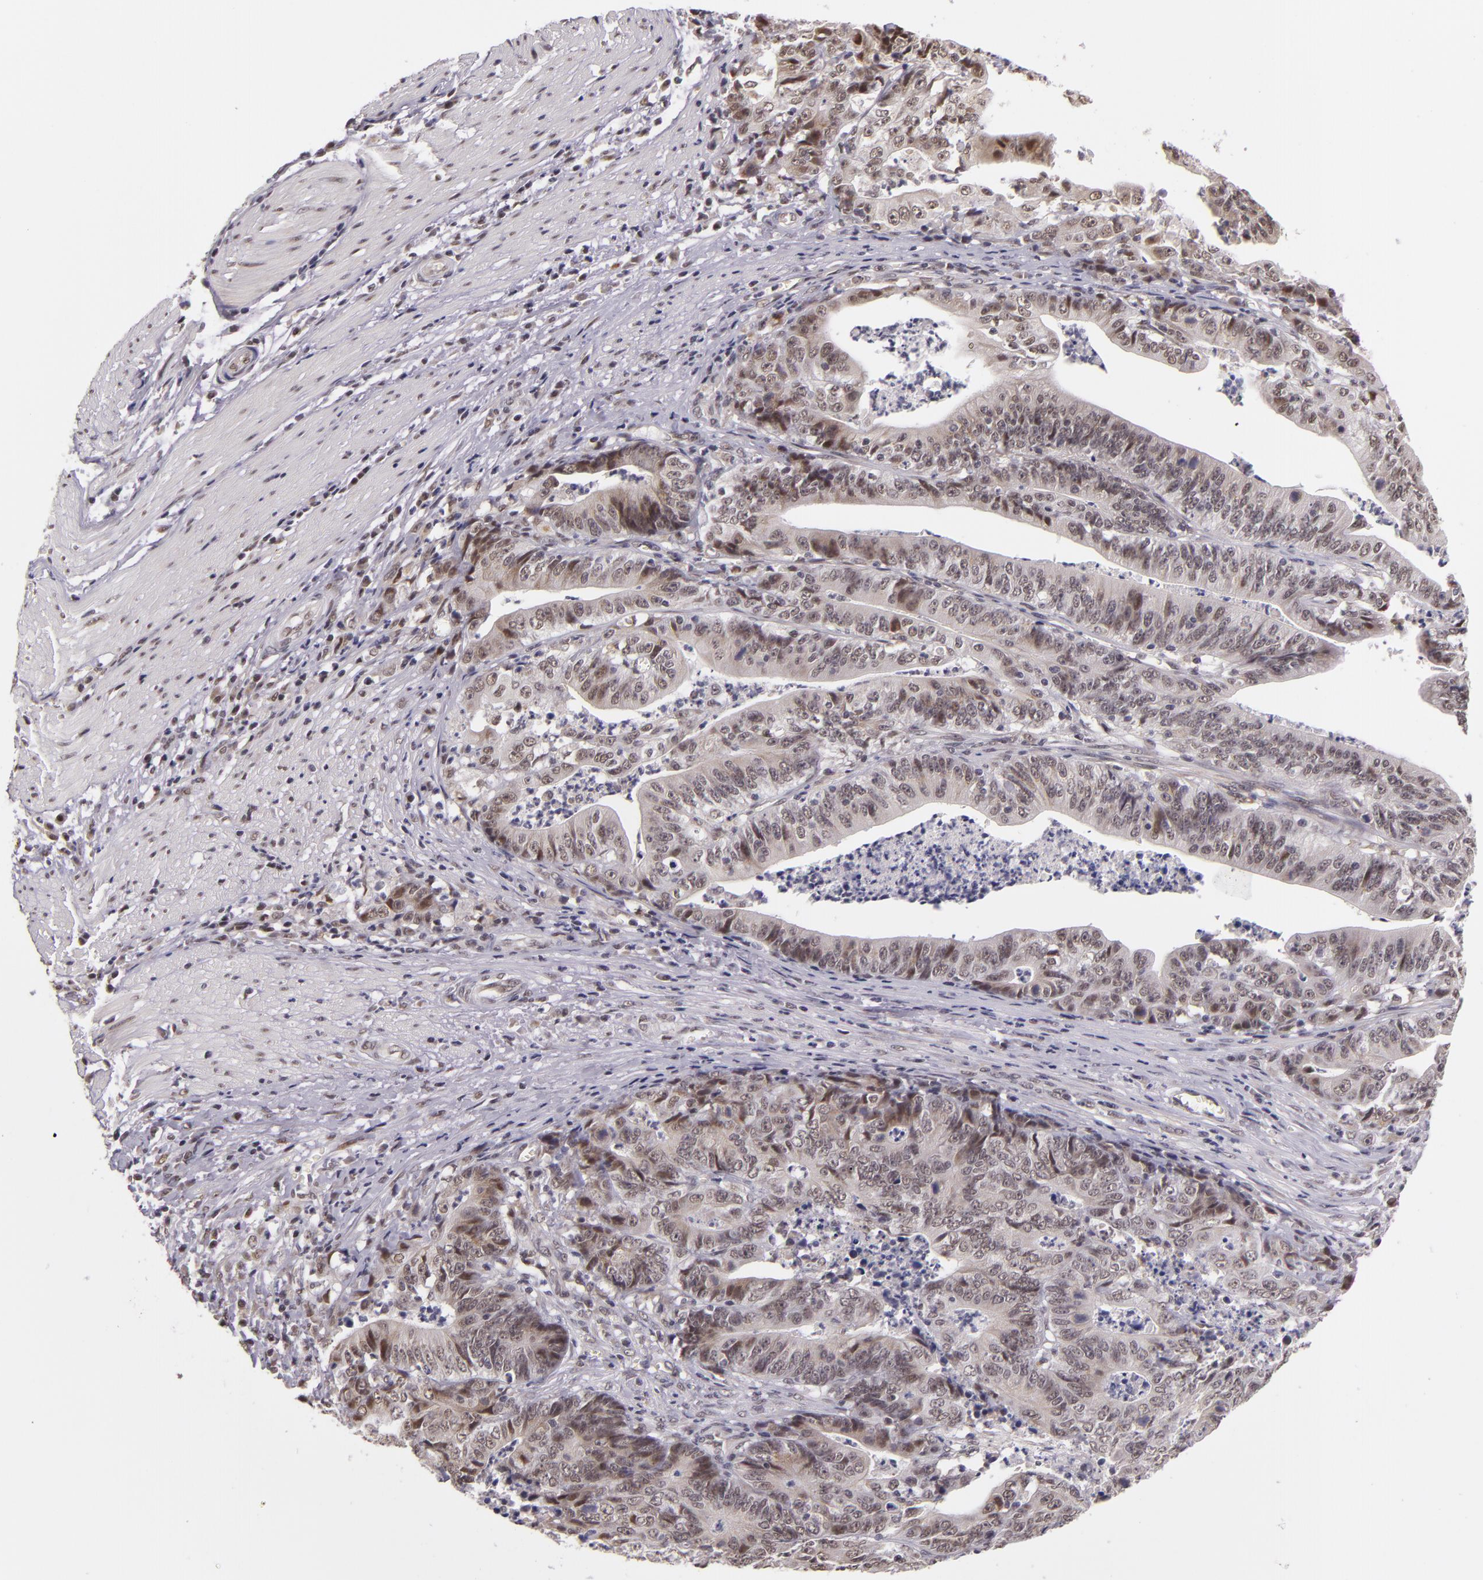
{"staining": {"intensity": "weak", "quantity": "25%-75%", "location": "nuclear"}, "tissue": "stomach cancer", "cell_type": "Tumor cells", "image_type": "cancer", "snomed": [{"axis": "morphology", "description": "Adenocarcinoma, NOS"}, {"axis": "topography", "description": "Stomach, lower"}], "caption": "DAB immunohistochemical staining of stomach cancer reveals weak nuclear protein staining in about 25%-75% of tumor cells. The staining was performed using DAB (3,3'-diaminobenzidine), with brown indicating positive protein expression. Nuclei are stained blue with hematoxylin.", "gene": "ALX1", "patient": {"sex": "female", "age": 86}}